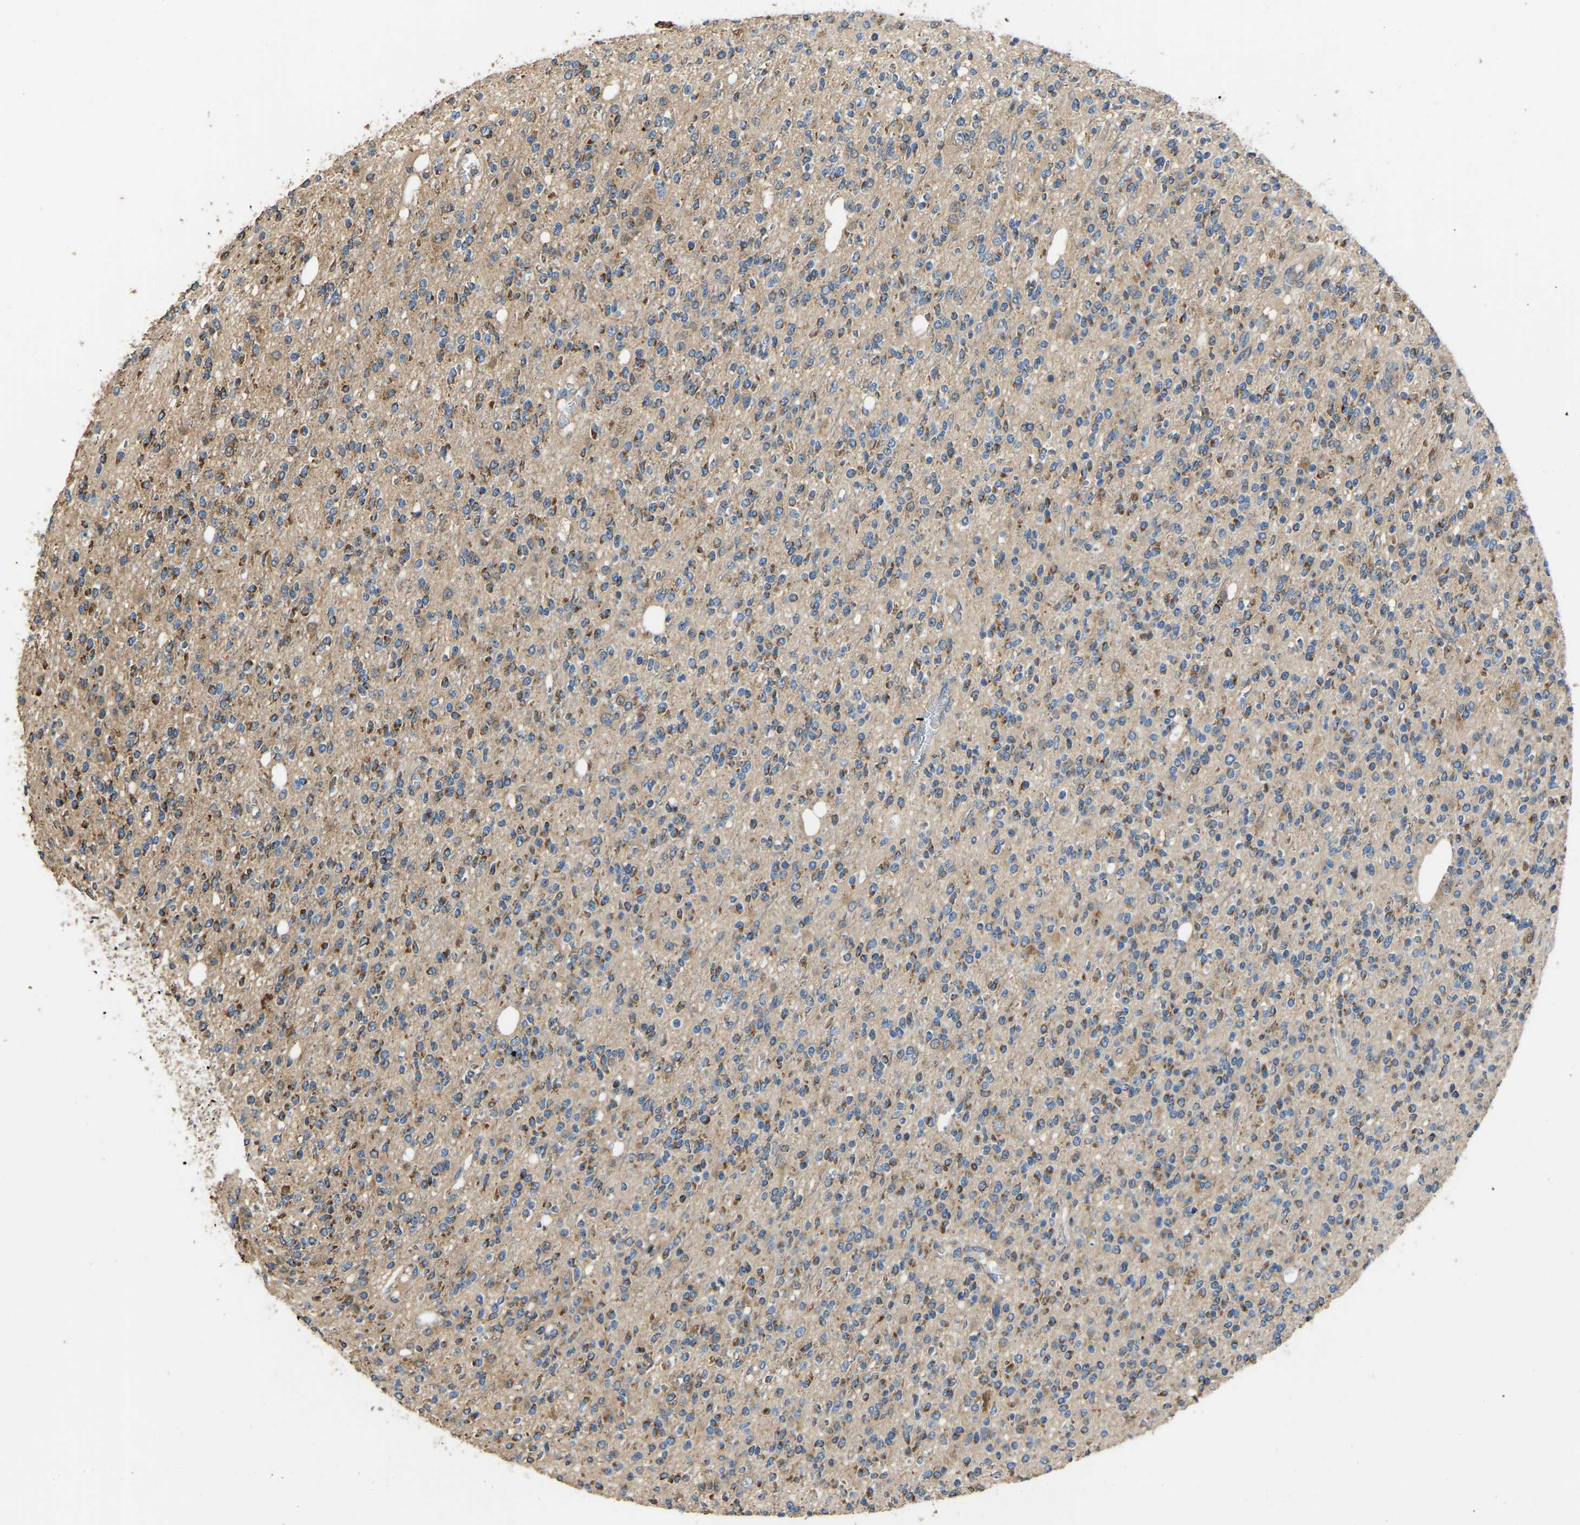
{"staining": {"intensity": "strong", "quantity": "25%-75%", "location": "cytoplasmic/membranous"}, "tissue": "glioma", "cell_type": "Tumor cells", "image_type": "cancer", "snomed": [{"axis": "morphology", "description": "Glioma, malignant, High grade"}, {"axis": "topography", "description": "Brain"}], "caption": "Approximately 25%-75% of tumor cells in malignant glioma (high-grade) show strong cytoplasmic/membranous protein expression as visualized by brown immunohistochemical staining.", "gene": "TUFM", "patient": {"sex": "male", "age": 34}}